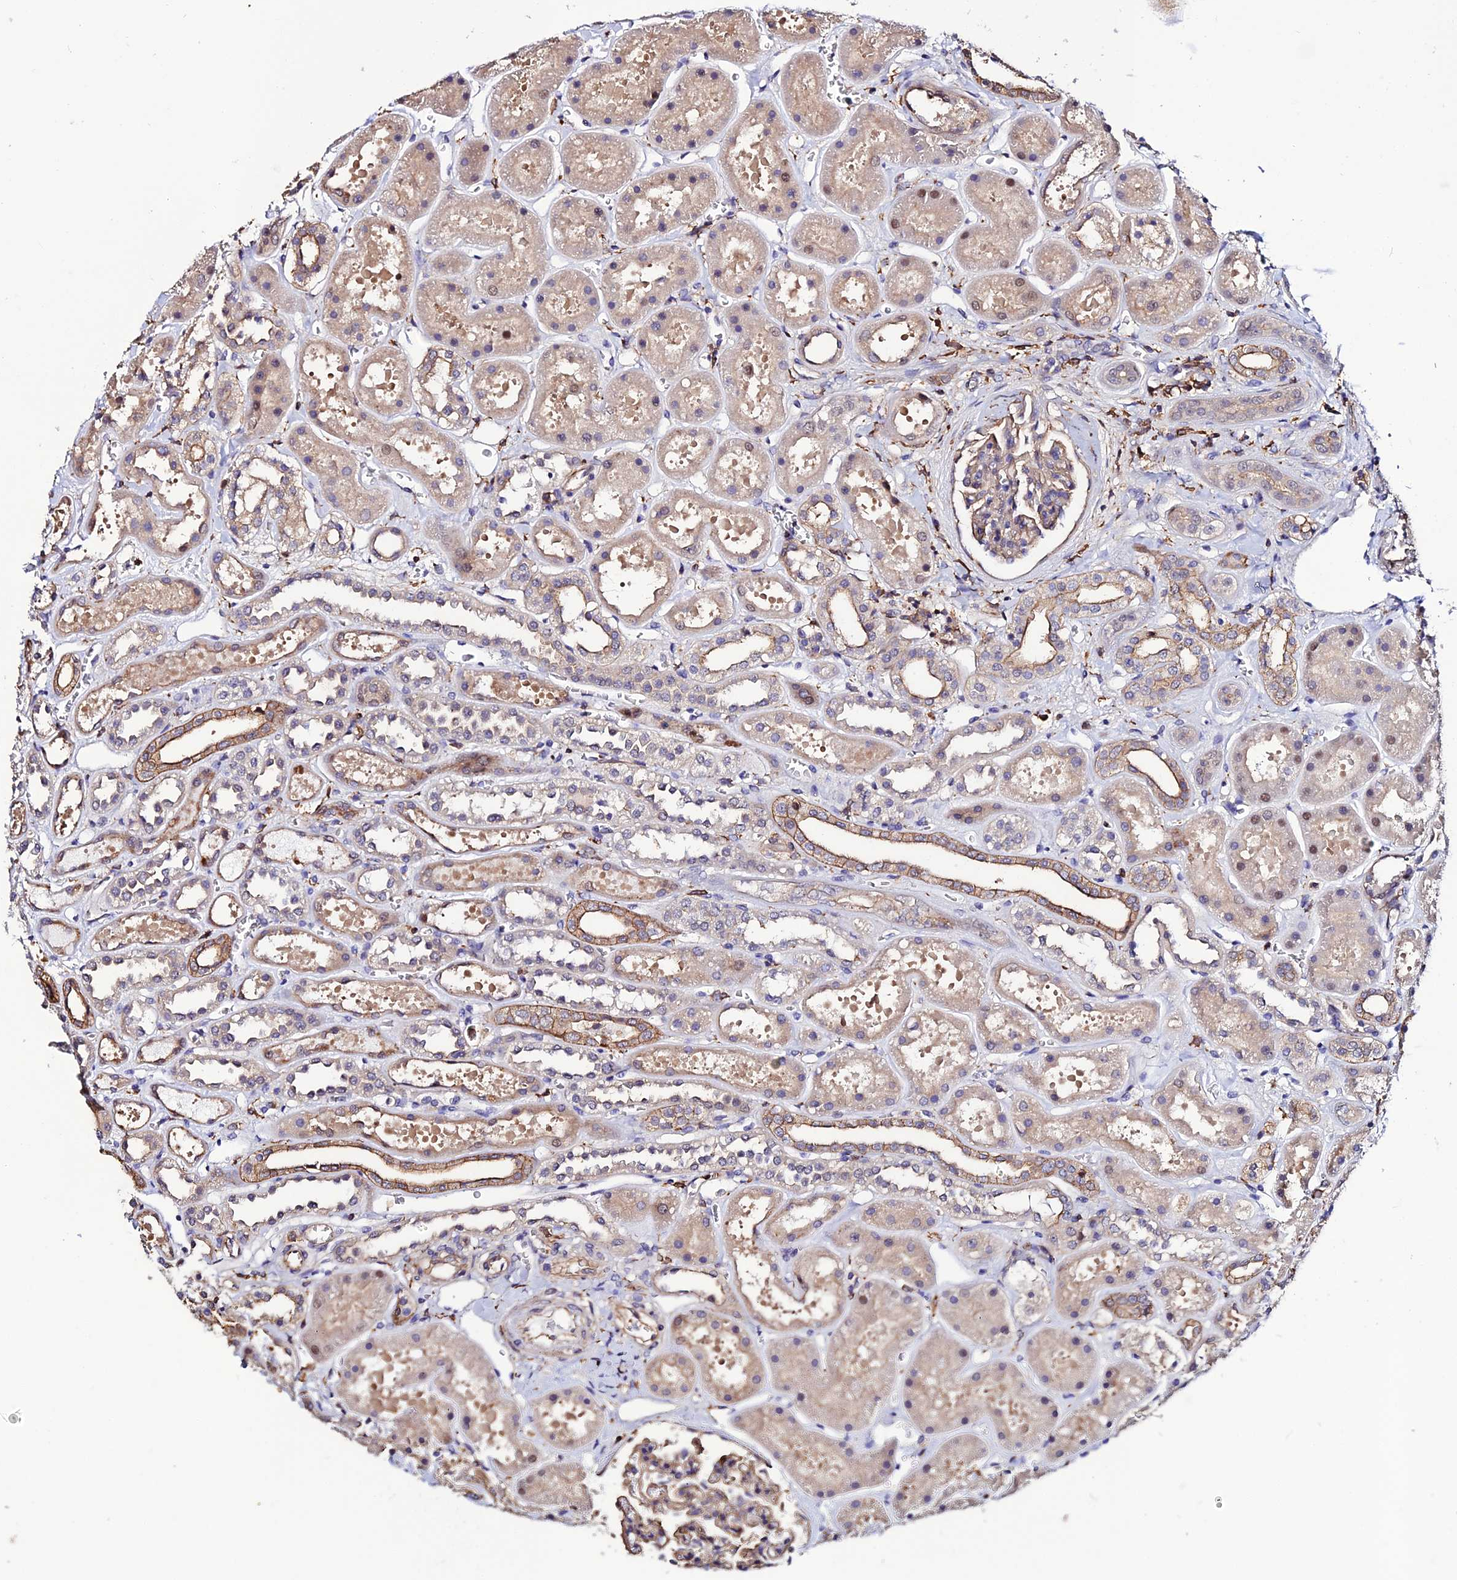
{"staining": {"intensity": "moderate", "quantity": ">75%", "location": "cytoplasmic/membranous"}, "tissue": "kidney", "cell_type": "Cells in glomeruli", "image_type": "normal", "snomed": [{"axis": "morphology", "description": "Normal tissue, NOS"}, {"axis": "topography", "description": "Kidney"}], "caption": "IHC (DAB) staining of normal kidney exhibits moderate cytoplasmic/membranous protein expression in about >75% of cells in glomeruli. (brown staining indicates protein expression, while blue staining denotes nuclei).", "gene": "USP17L10", "patient": {"sex": "female", "age": 41}}